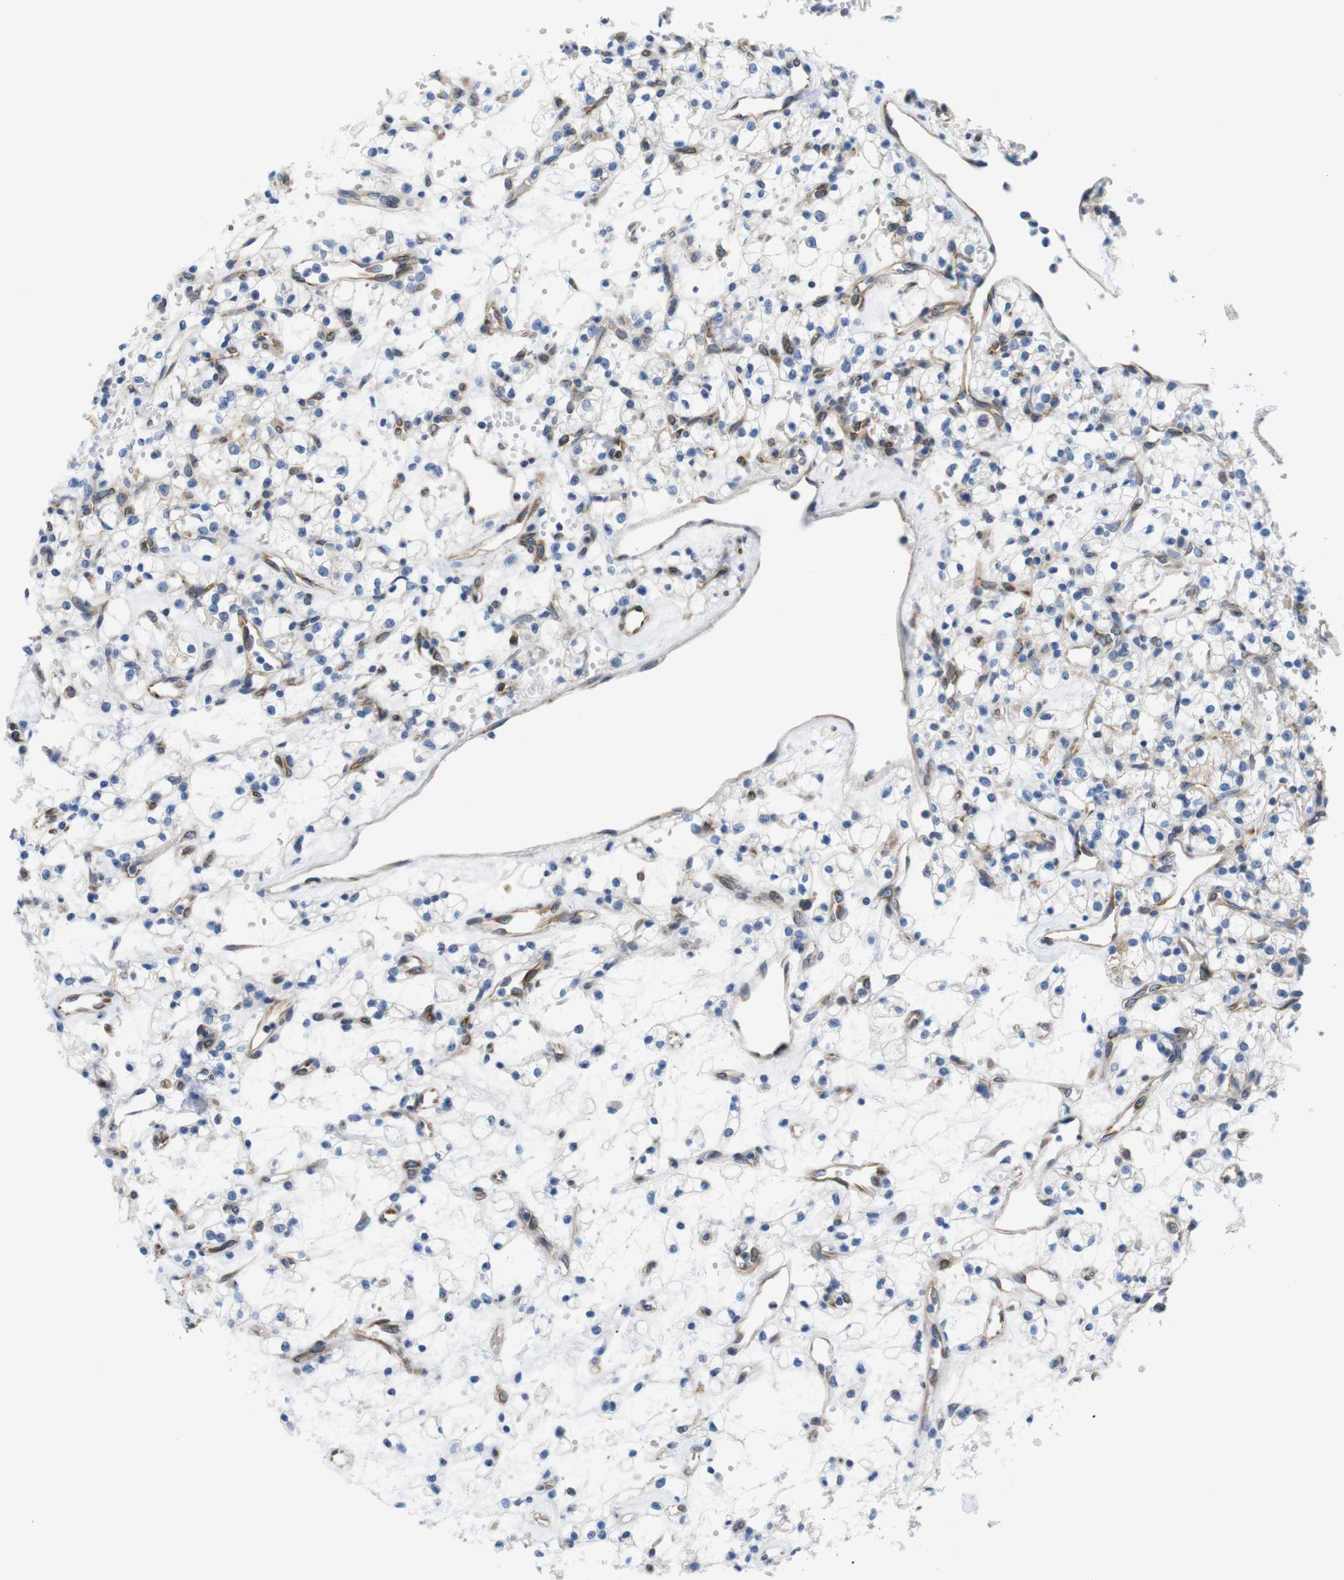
{"staining": {"intensity": "weak", "quantity": "<25%", "location": "cytoplasmic/membranous"}, "tissue": "renal cancer", "cell_type": "Tumor cells", "image_type": "cancer", "snomed": [{"axis": "morphology", "description": "Adenocarcinoma, NOS"}, {"axis": "topography", "description": "Kidney"}], "caption": "Renal adenocarcinoma stained for a protein using immunohistochemistry (IHC) exhibits no positivity tumor cells.", "gene": "HACD3", "patient": {"sex": "female", "age": 60}}